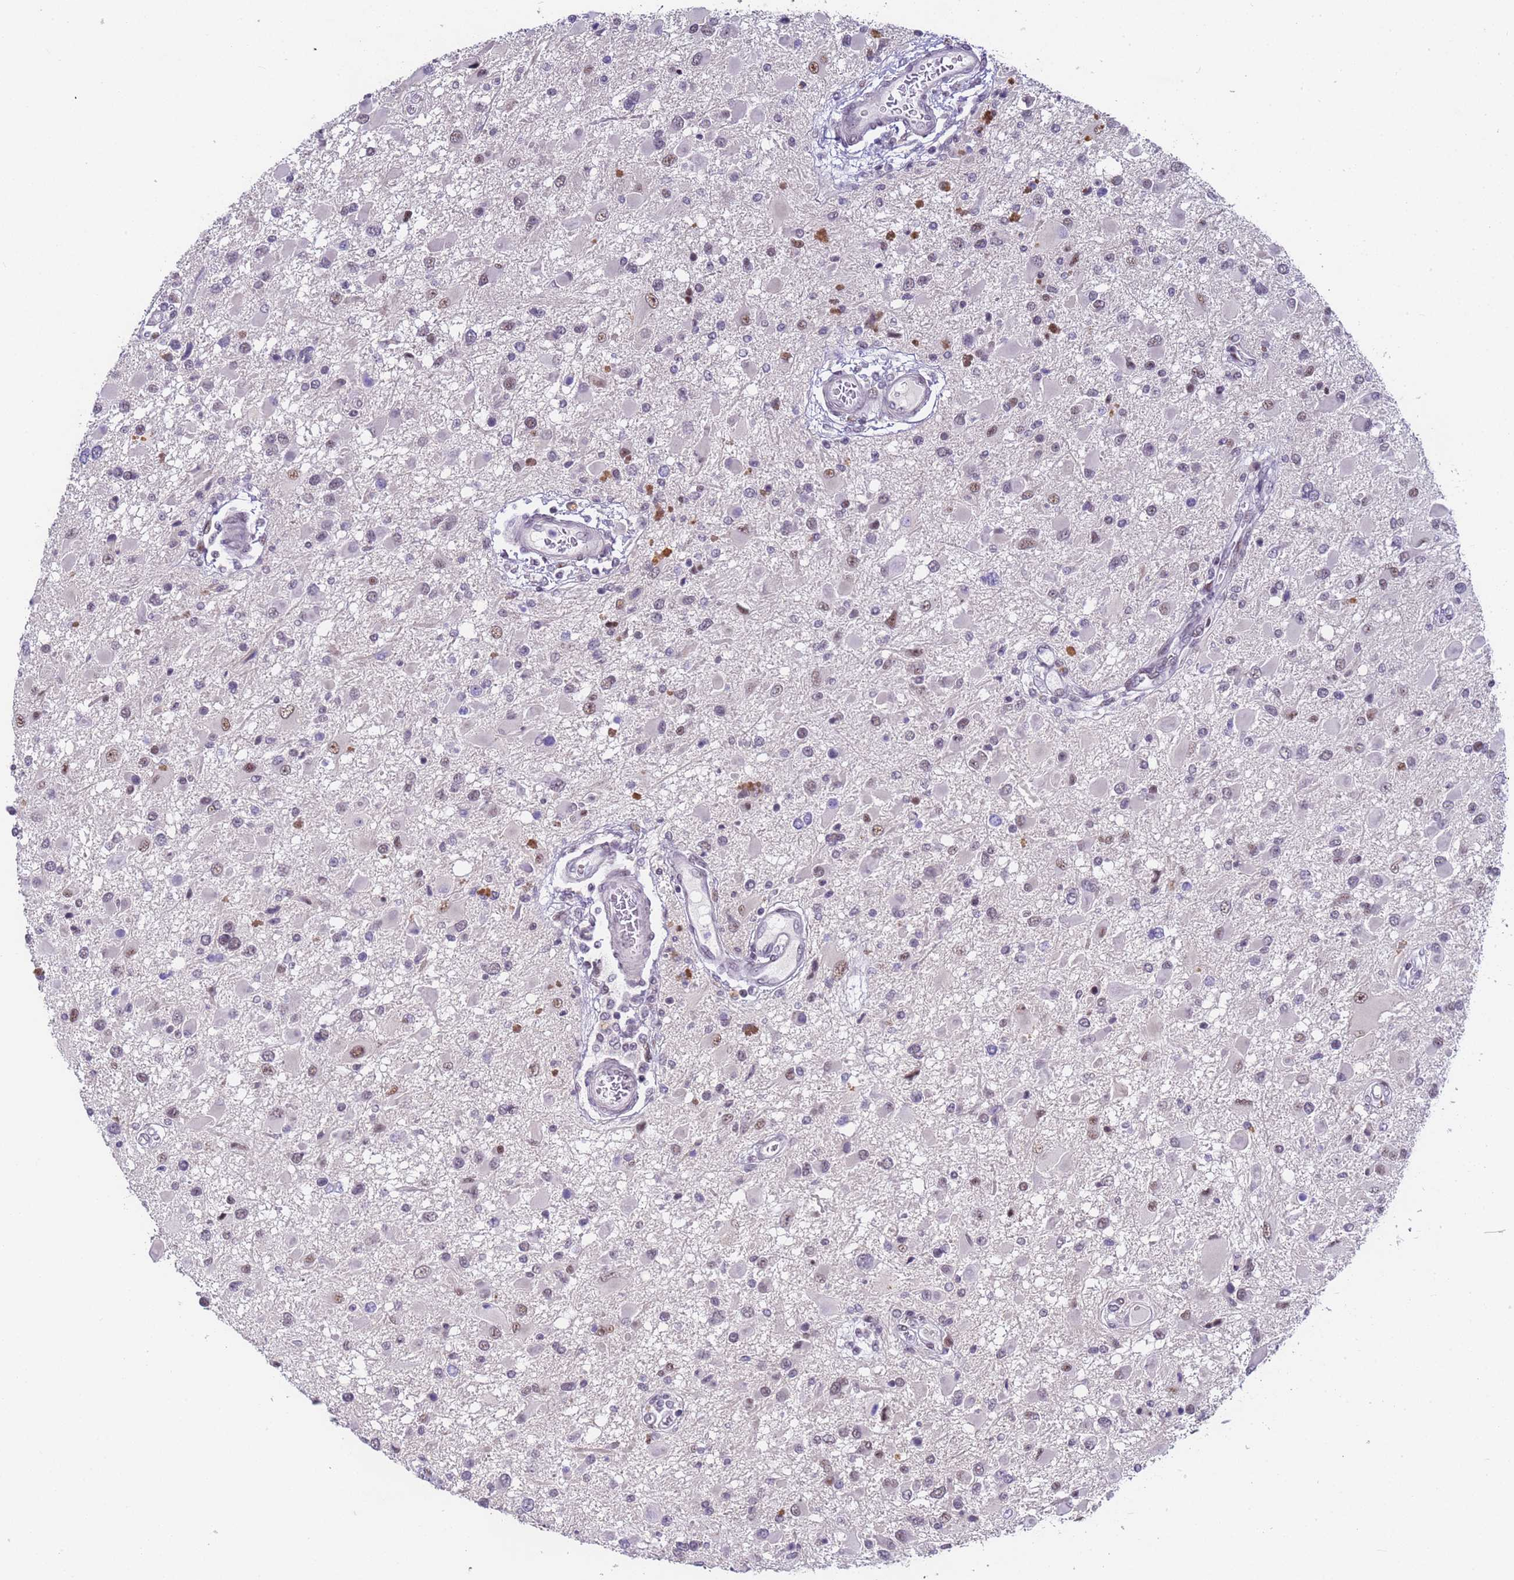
{"staining": {"intensity": "negative", "quantity": "none", "location": "none"}, "tissue": "glioma", "cell_type": "Tumor cells", "image_type": "cancer", "snomed": [{"axis": "morphology", "description": "Glioma, malignant, High grade"}, {"axis": "topography", "description": "Brain"}], "caption": "This is an immunohistochemistry (IHC) image of human high-grade glioma (malignant). There is no staining in tumor cells.", "gene": "FNBP4", "patient": {"sex": "male", "age": 53}}